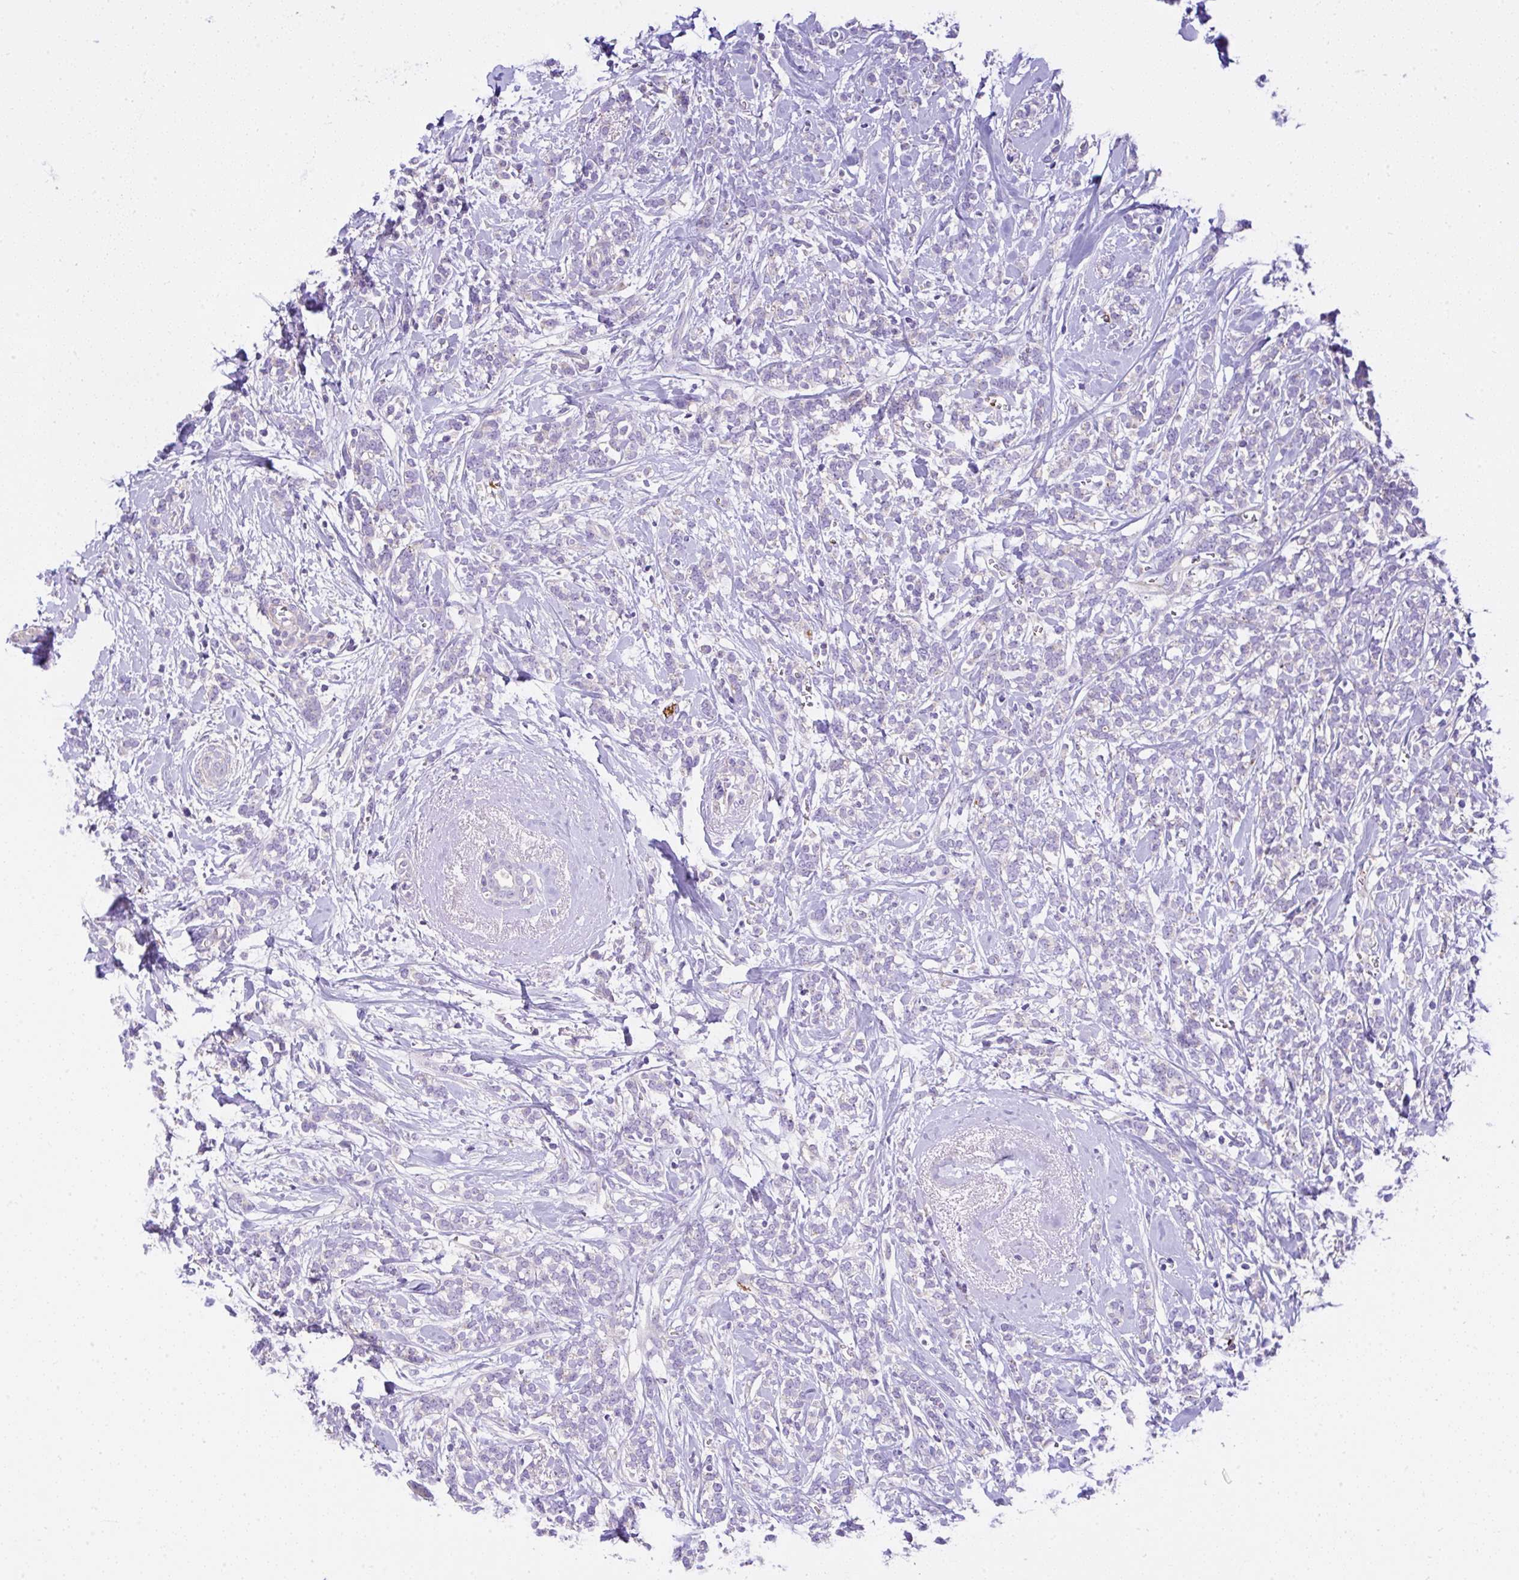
{"staining": {"intensity": "negative", "quantity": "none", "location": "none"}, "tissue": "breast cancer", "cell_type": "Tumor cells", "image_type": "cancer", "snomed": [{"axis": "morphology", "description": "Lobular carcinoma"}, {"axis": "topography", "description": "Breast"}], "caption": "An IHC histopathology image of breast cancer is shown. There is no staining in tumor cells of breast cancer.", "gene": "CCDC142", "patient": {"sex": "female", "age": 59}}